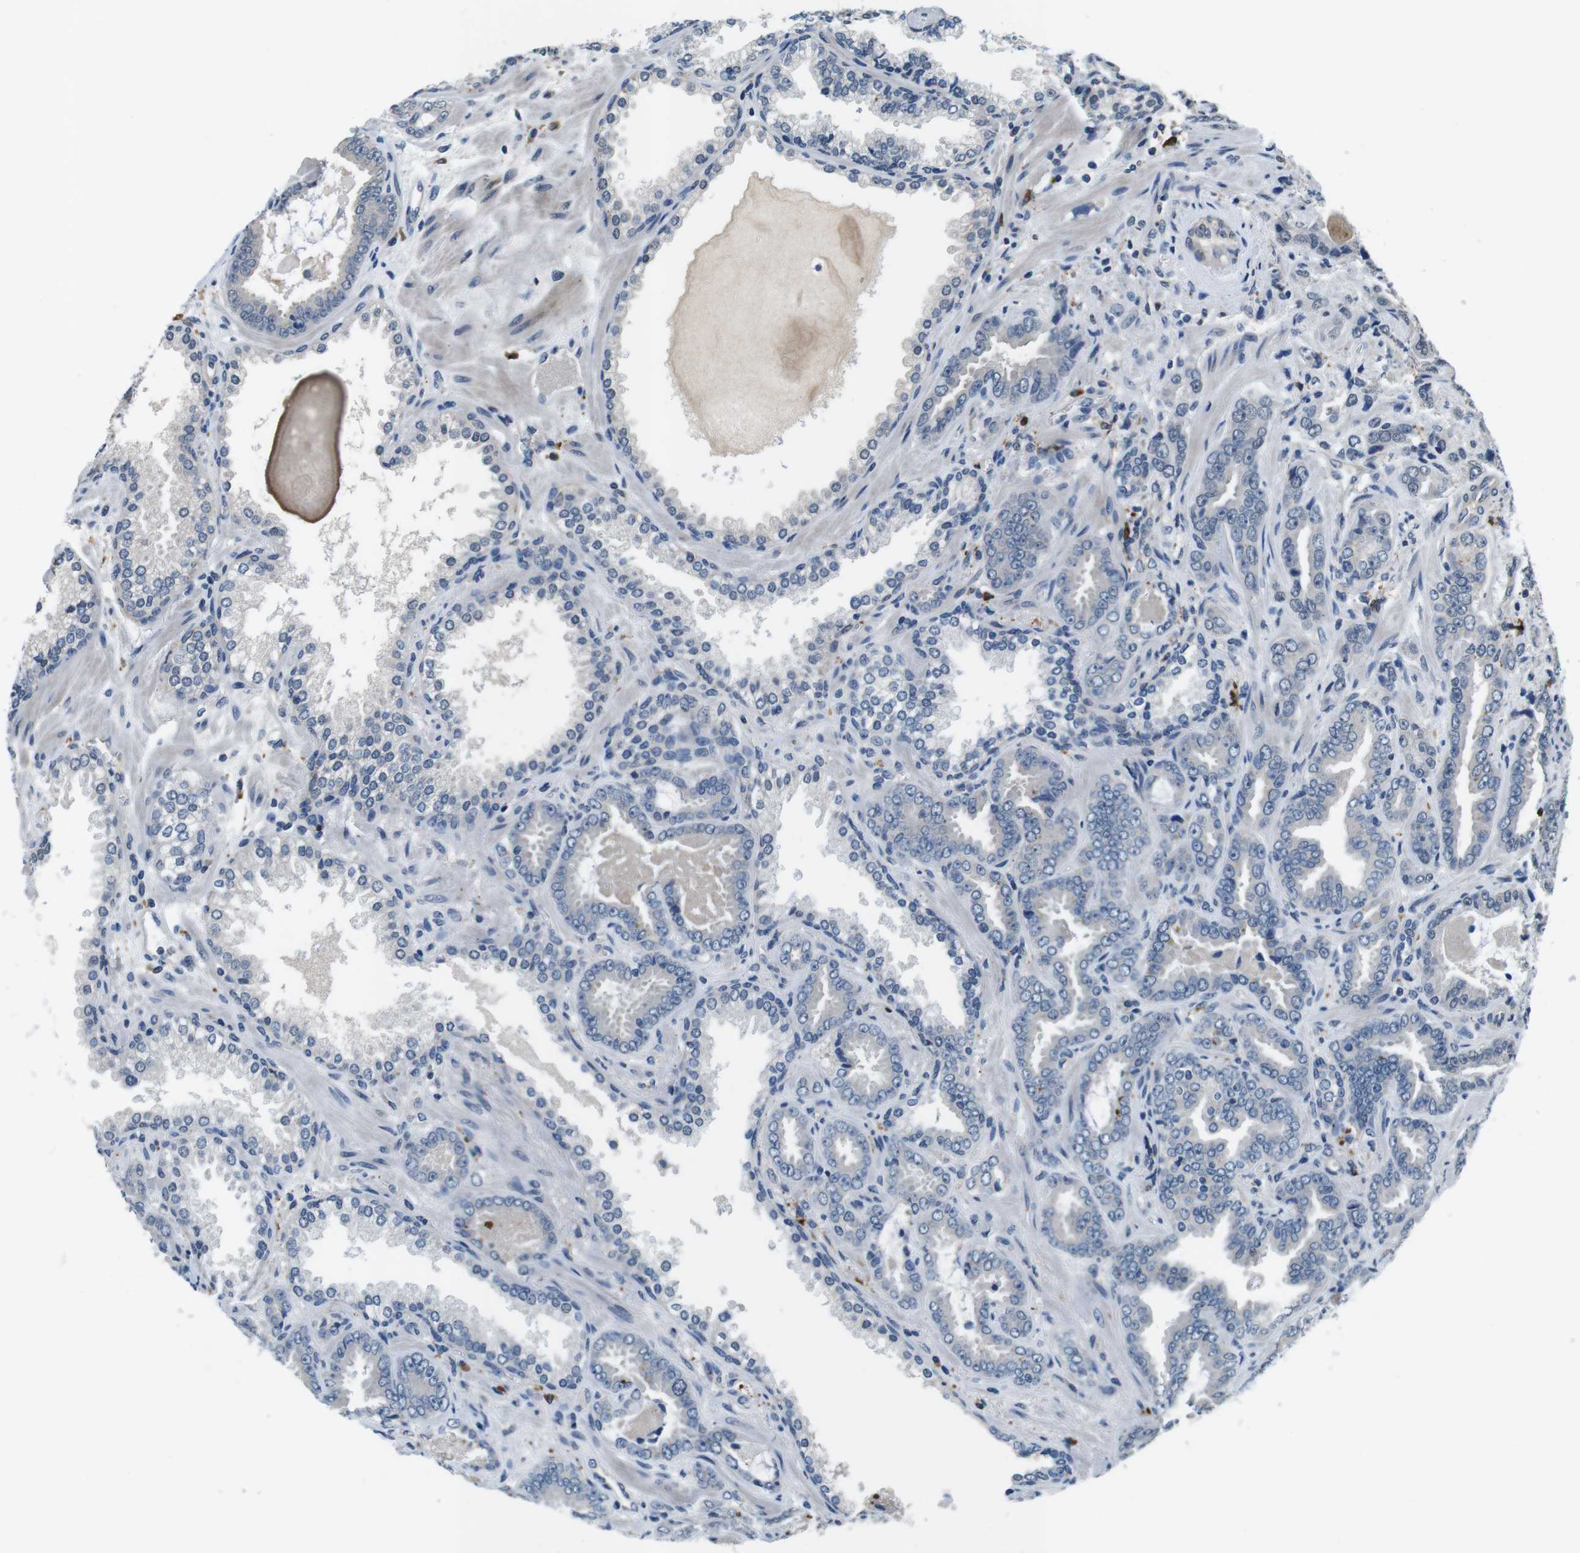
{"staining": {"intensity": "negative", "quantity": "none", "location": "none"}, "tissue": "prostate cancer", "cell_type": "Tumor cells", "image_type": "cancer", "snomed": [{"axis": "morphology", "description": "Adenocarcinoma, Low grade"}, {"axis": "topography", "description": "Prostate"}], "caption": "High power microscopy micrograph of an immunohistochemistry (IHC) histopathology image of prostate cancer, revealing no significant staining in tumor cells. Brightfield microscopy of immunohistochemistry stained with DAB (3,3'-diaminobenzidine) (brown) and hematoxylin (blue), captured at high magnification.", "gene": "CD163L1", "patient": {"sex": "male", "age": 60}}